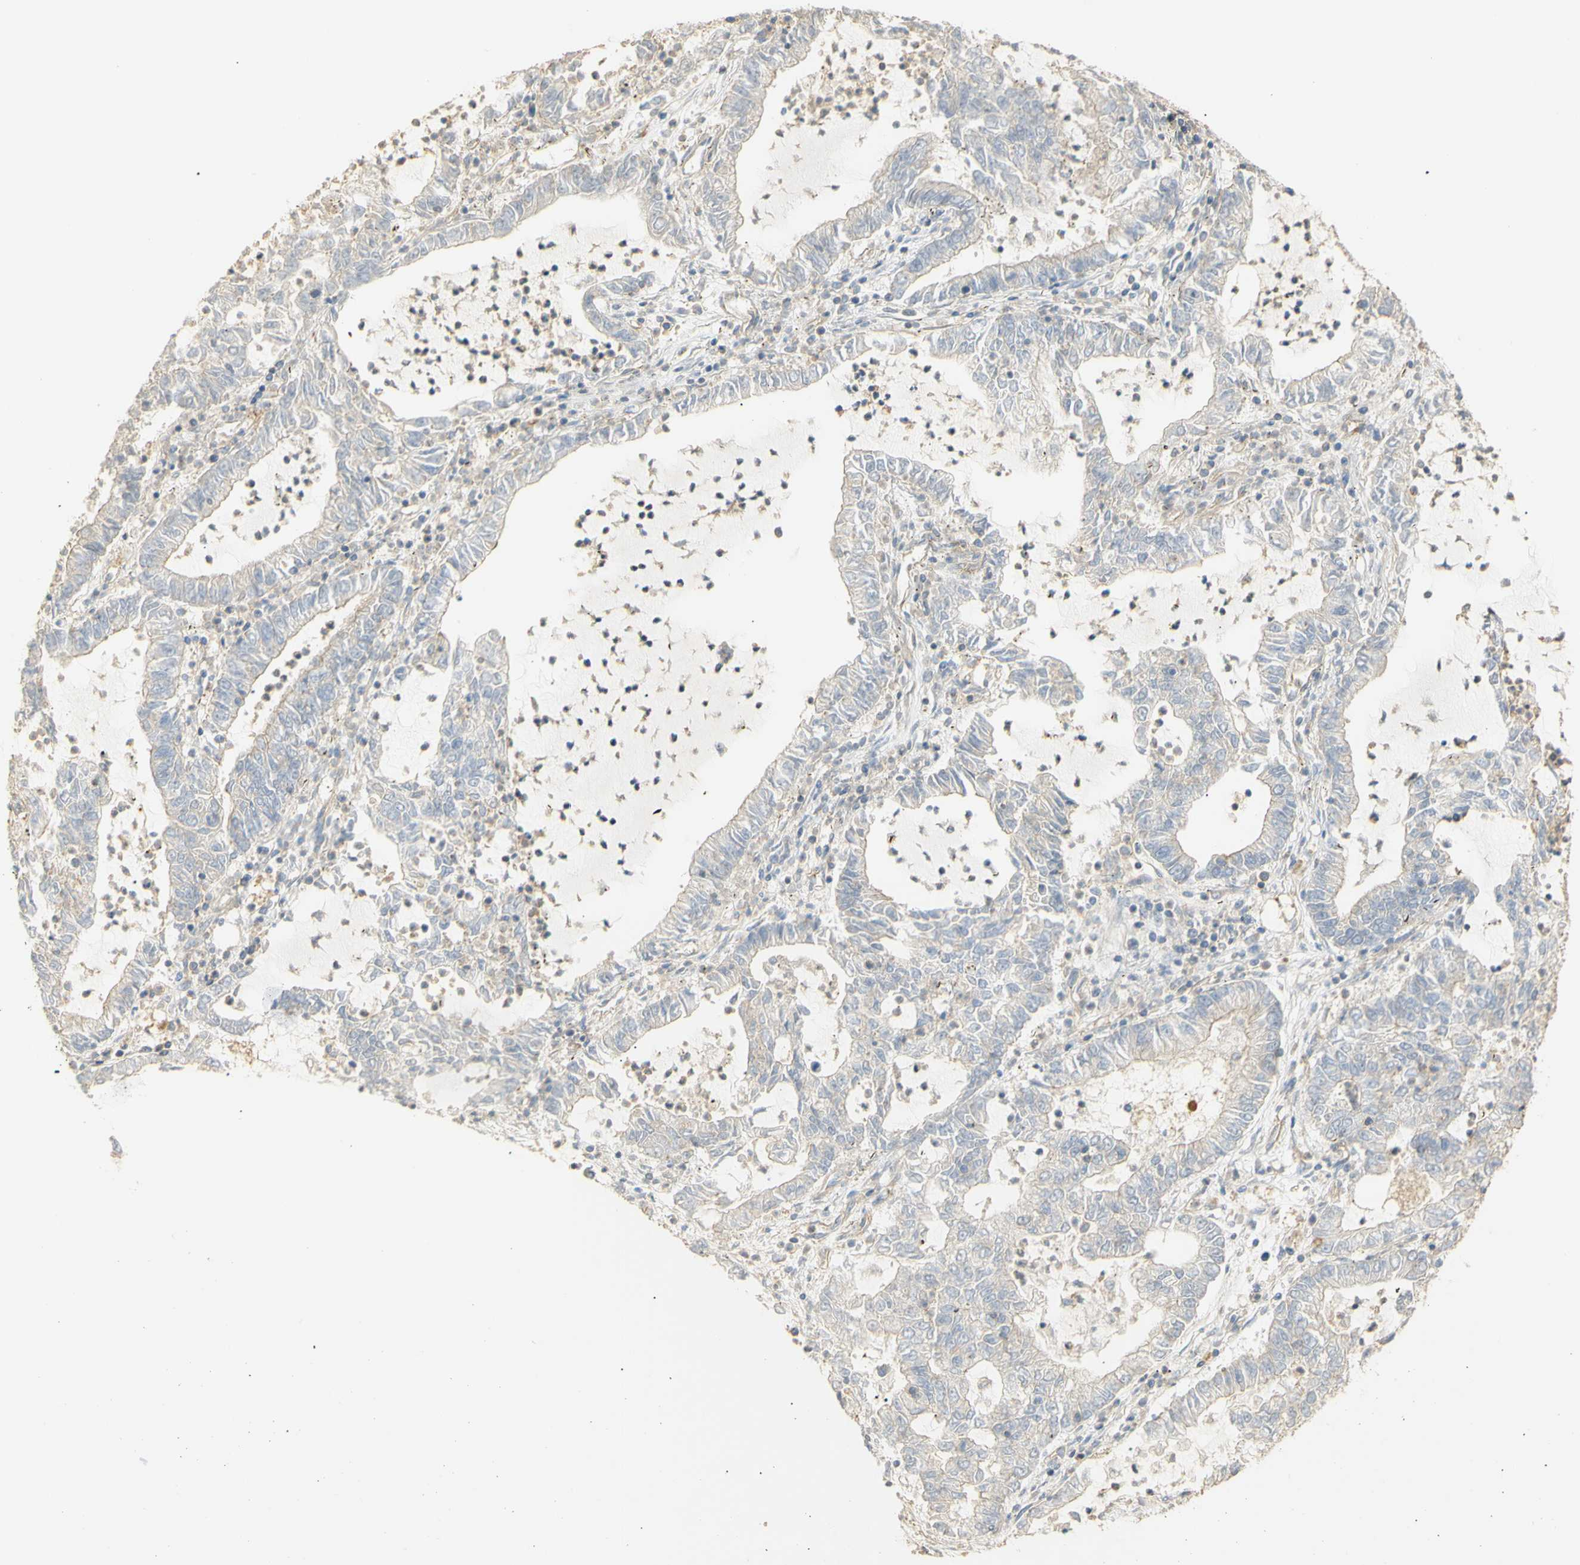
{"staining": {"intensity": "negative", "quantity": "none", "location": "none"}, "tissue": "lung cancer", "cell_type": "Tumor cells", "image_type": "cancer", "snomed": [{"axis": "morphology", "description": "Adenocarcinoma, NOS"}, {"axis": "topography", "description": "Lung"}], "caption": "A micrograph of lung cancer (adenocarcinoma) stained for a protein shows no brown staining in tumor cells.", "gene": "KCNE4", "patient": {"sex": "female", "age": 51}}